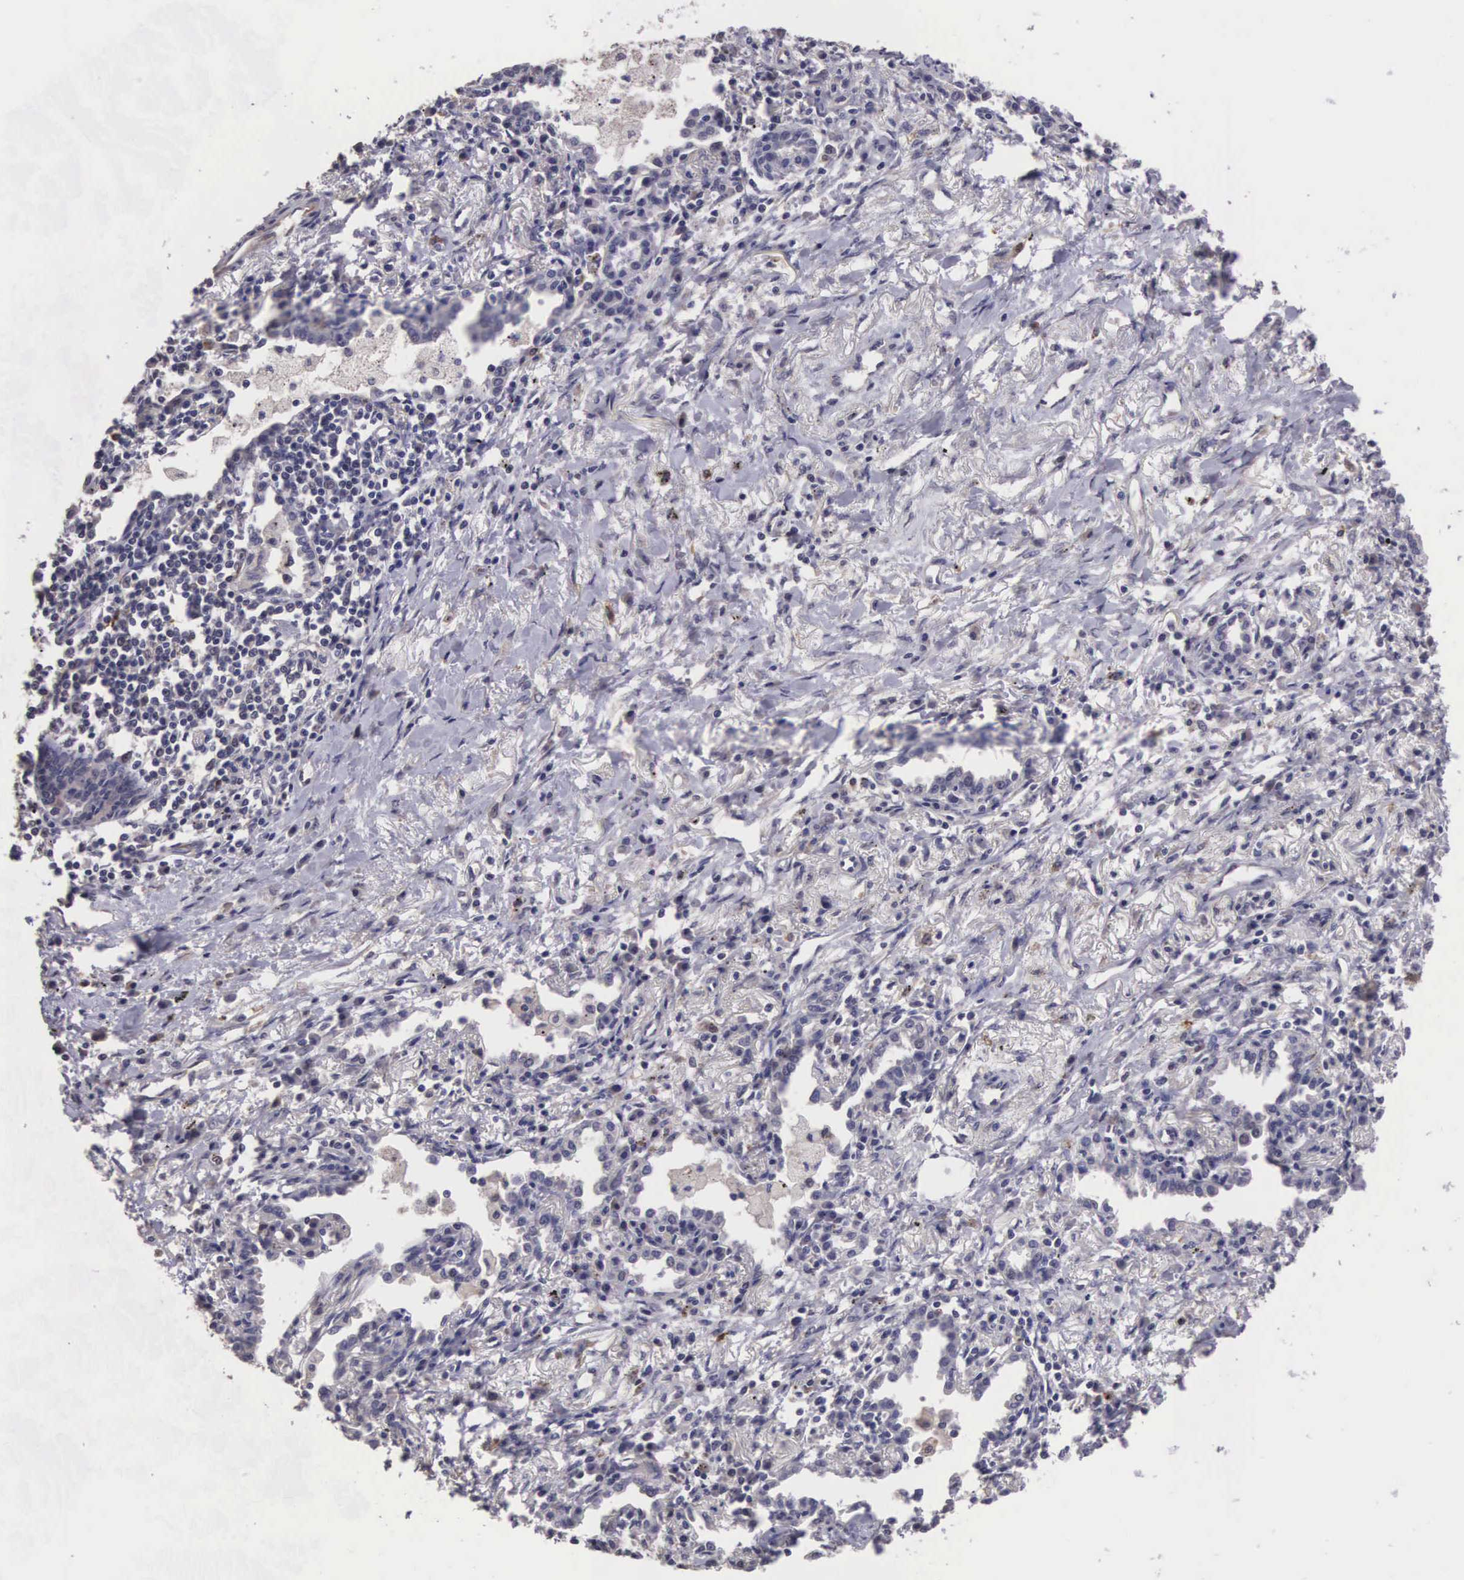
{"staining": {"intensity": "negative", "quantity": "none", "location": "none"}, "tissue": "lung cancer", "cell_type": "Tumor cells", "image_type": "cancer", "snomed": [{"axis": "morphology", "description": "Adenocarcinoma, NOS"}, {"axis": "topography", "description": "Lung"}], "caption": "DAB immunohistochemical staining of lung adenocarcinoma demonstrates no significant staining in tumor cells. (Brightfield microscopy of DAB (3,3'-diaminobenzidine) immunohistochemistry (IHC) at high magnification).", "gene": "CDC45", "patient": {"sex": "male", "age": 60}}